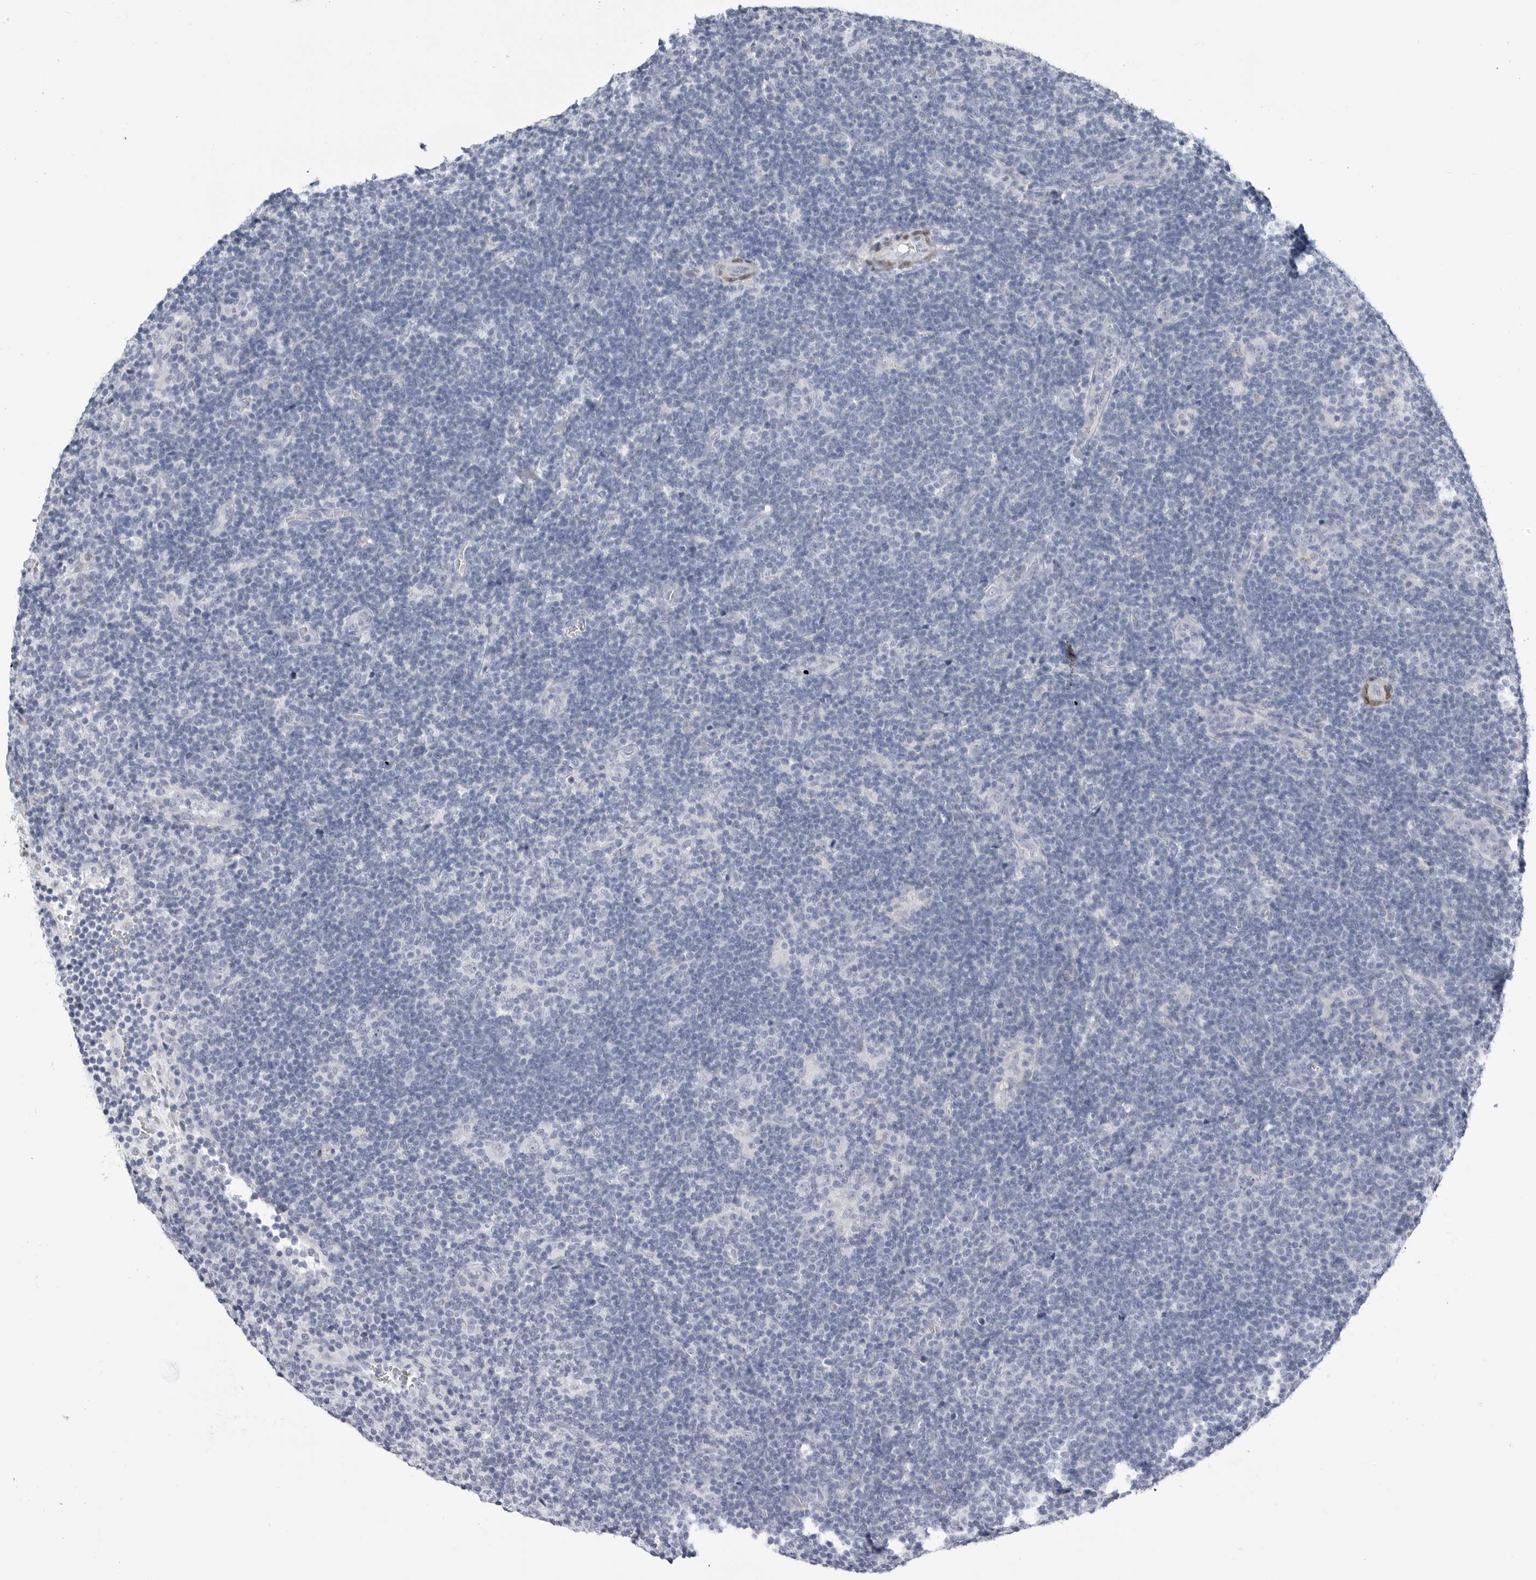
{"staining": {"intensity": "negative", "quantity": "none", "location": "none"}, "tissue": "lymphoma", "cell_type": "Tumor cells", "image_type": "cancer", "snomed": [{"axis": "morphology", "description": "Hodgkin's disease, NOS"}, {"axis": "topography", "description": "Lymph node"}], "caption": "High power microscopy image of an immunohistochemistry micrograph of lymphoma, revealing no significant positivity in tumor cells.", "gene": "PLN", "patient": {"sex": "female", "age": 57}}